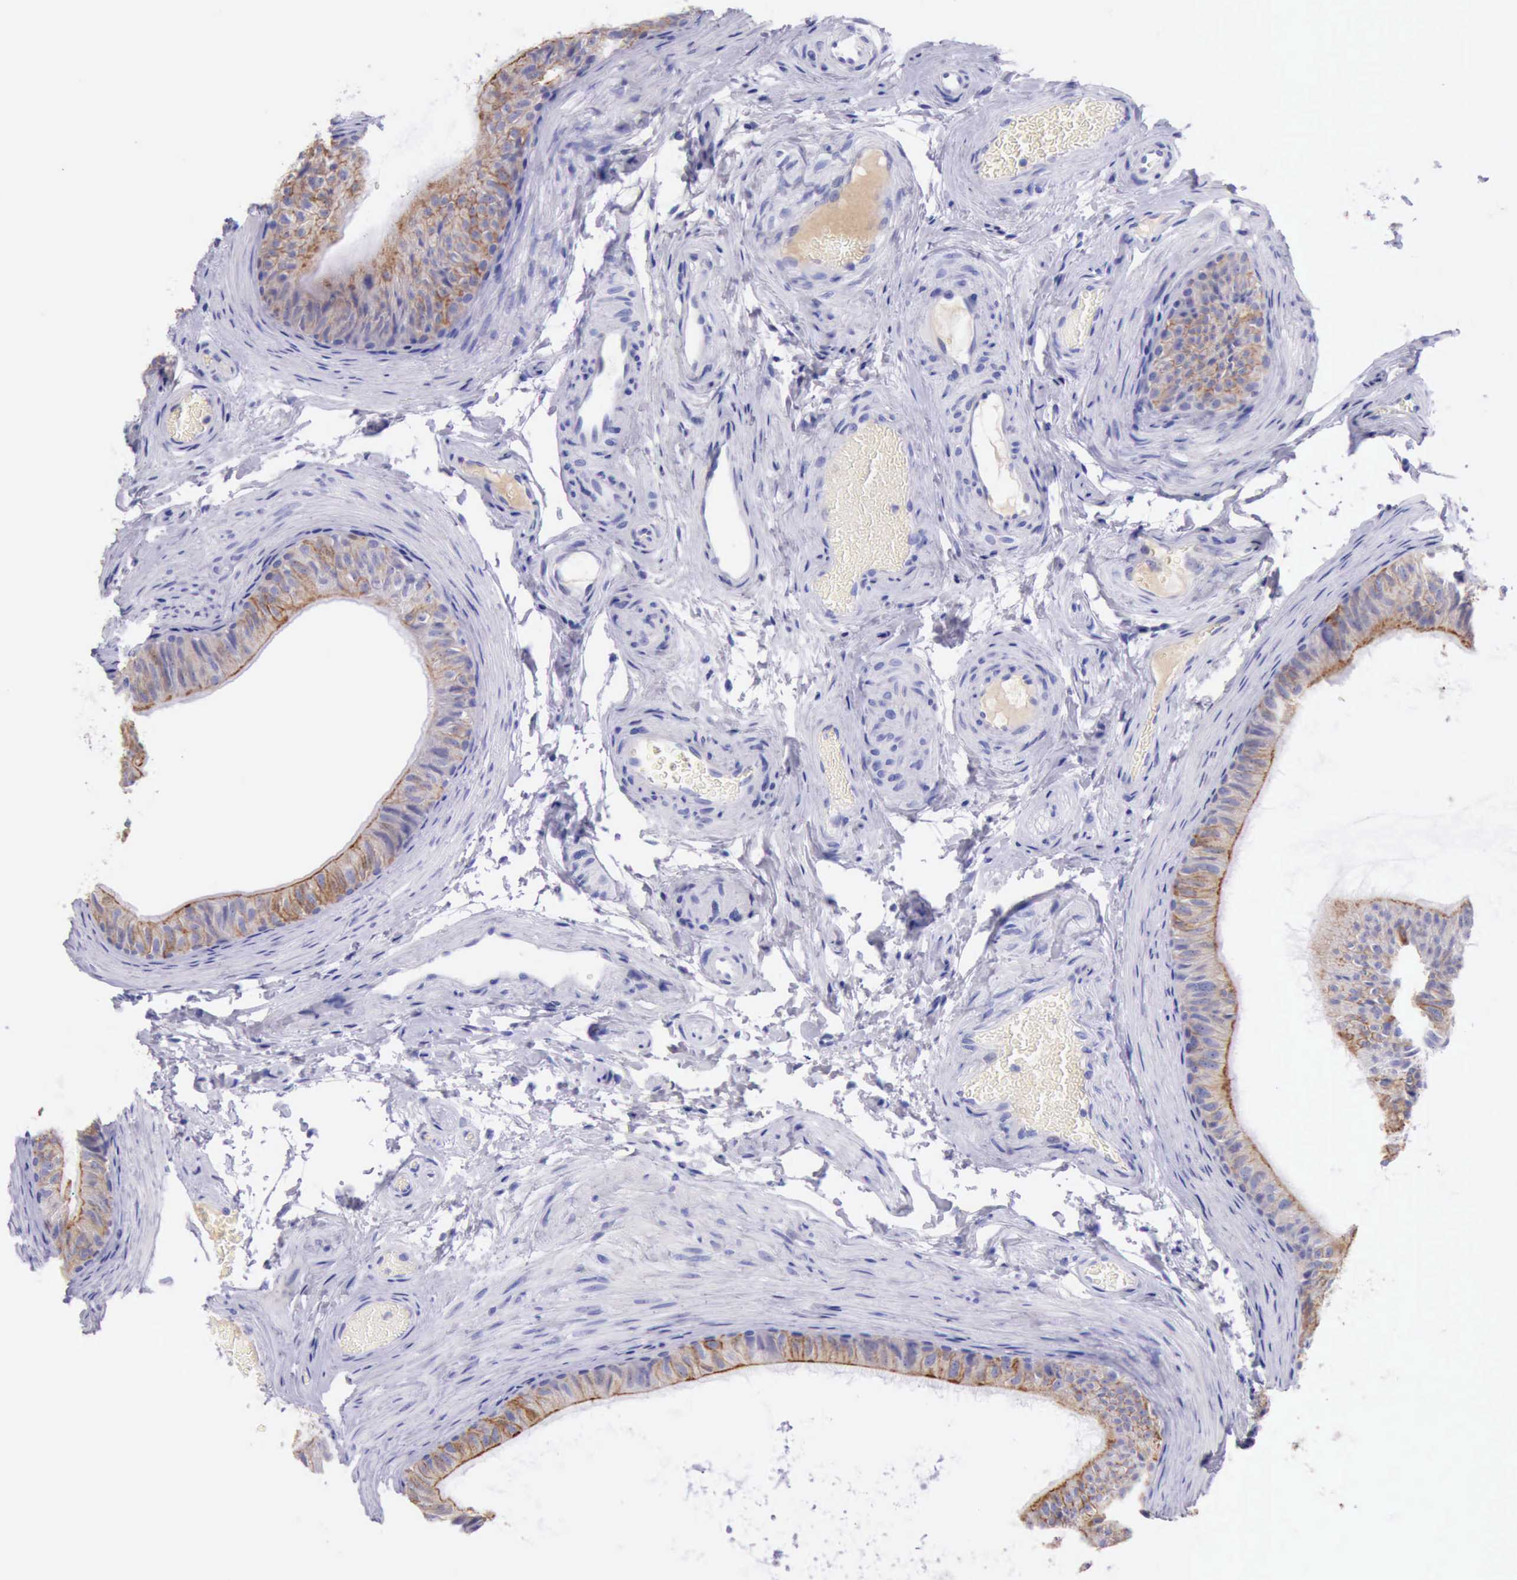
{"staining": {"intensity": "weak", "quantity": ">75%", "location": "cytoplasmic/membranous"}, "tissue": "epididymis", "cell_type": "Glandular cells", "image_type": "normal", "snomed": [{"axis": "morphology", "description": "Normal tissue, NOS"}, {"axis": "topography", "description": "Testis"}, {"axis": "topography", "description": "Epididymis"}], "caption": "Epididymis stained with a brown dye demonstrates weak cytoplasmic/membranous positive positivity in approximately >75% of glandular cells.", "gene": "KRT8", "patient": {"sex": "male", "age": 36}}